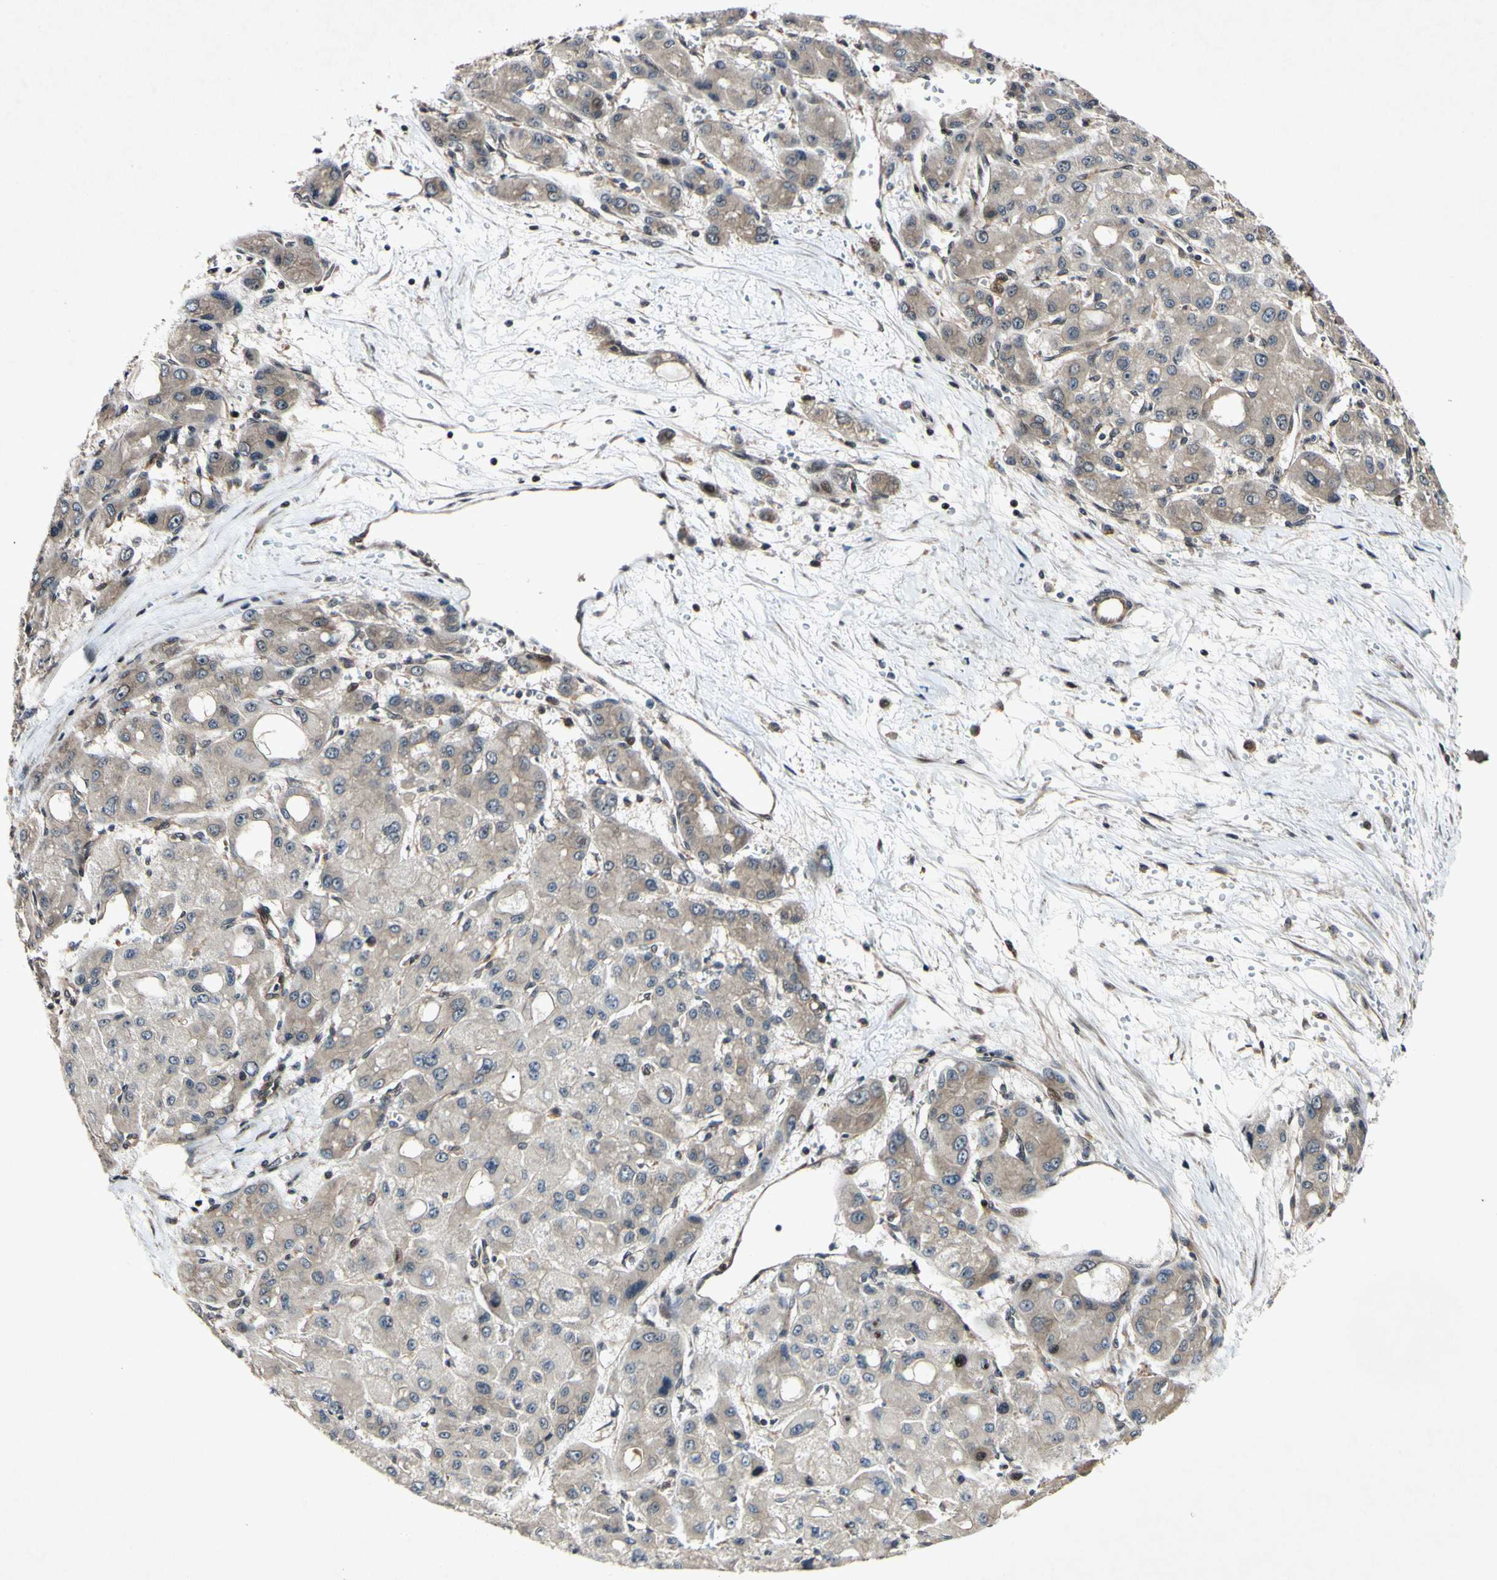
{"staining": {"intensity": "weak", "quantity": "25%-75%", "location": "cytoplasmic/membranous"}, "tissue": "liver cancer", "cell_type": "Tumor cells", "image_type": "cancer", "snomed": [{"axis": "morphology", "description": "Carcinoma, Hepatocellular, NOS"}, {"axis": "topography", "description": "Liver"}], "caption": "Immunohistochemical staining of liver cancer (hepatocellular carcinoma) exhibits low levels of weak cytoplasmic/membranous positivity in approximately 25%-75% of tumor cells. The staining was performed using DAB, with brown indicating positive protein expression. Nuclei are stained blue with hematoxylin.", "gene": "CSNK1E", "patient": {"sex": "male", "age": 55}}